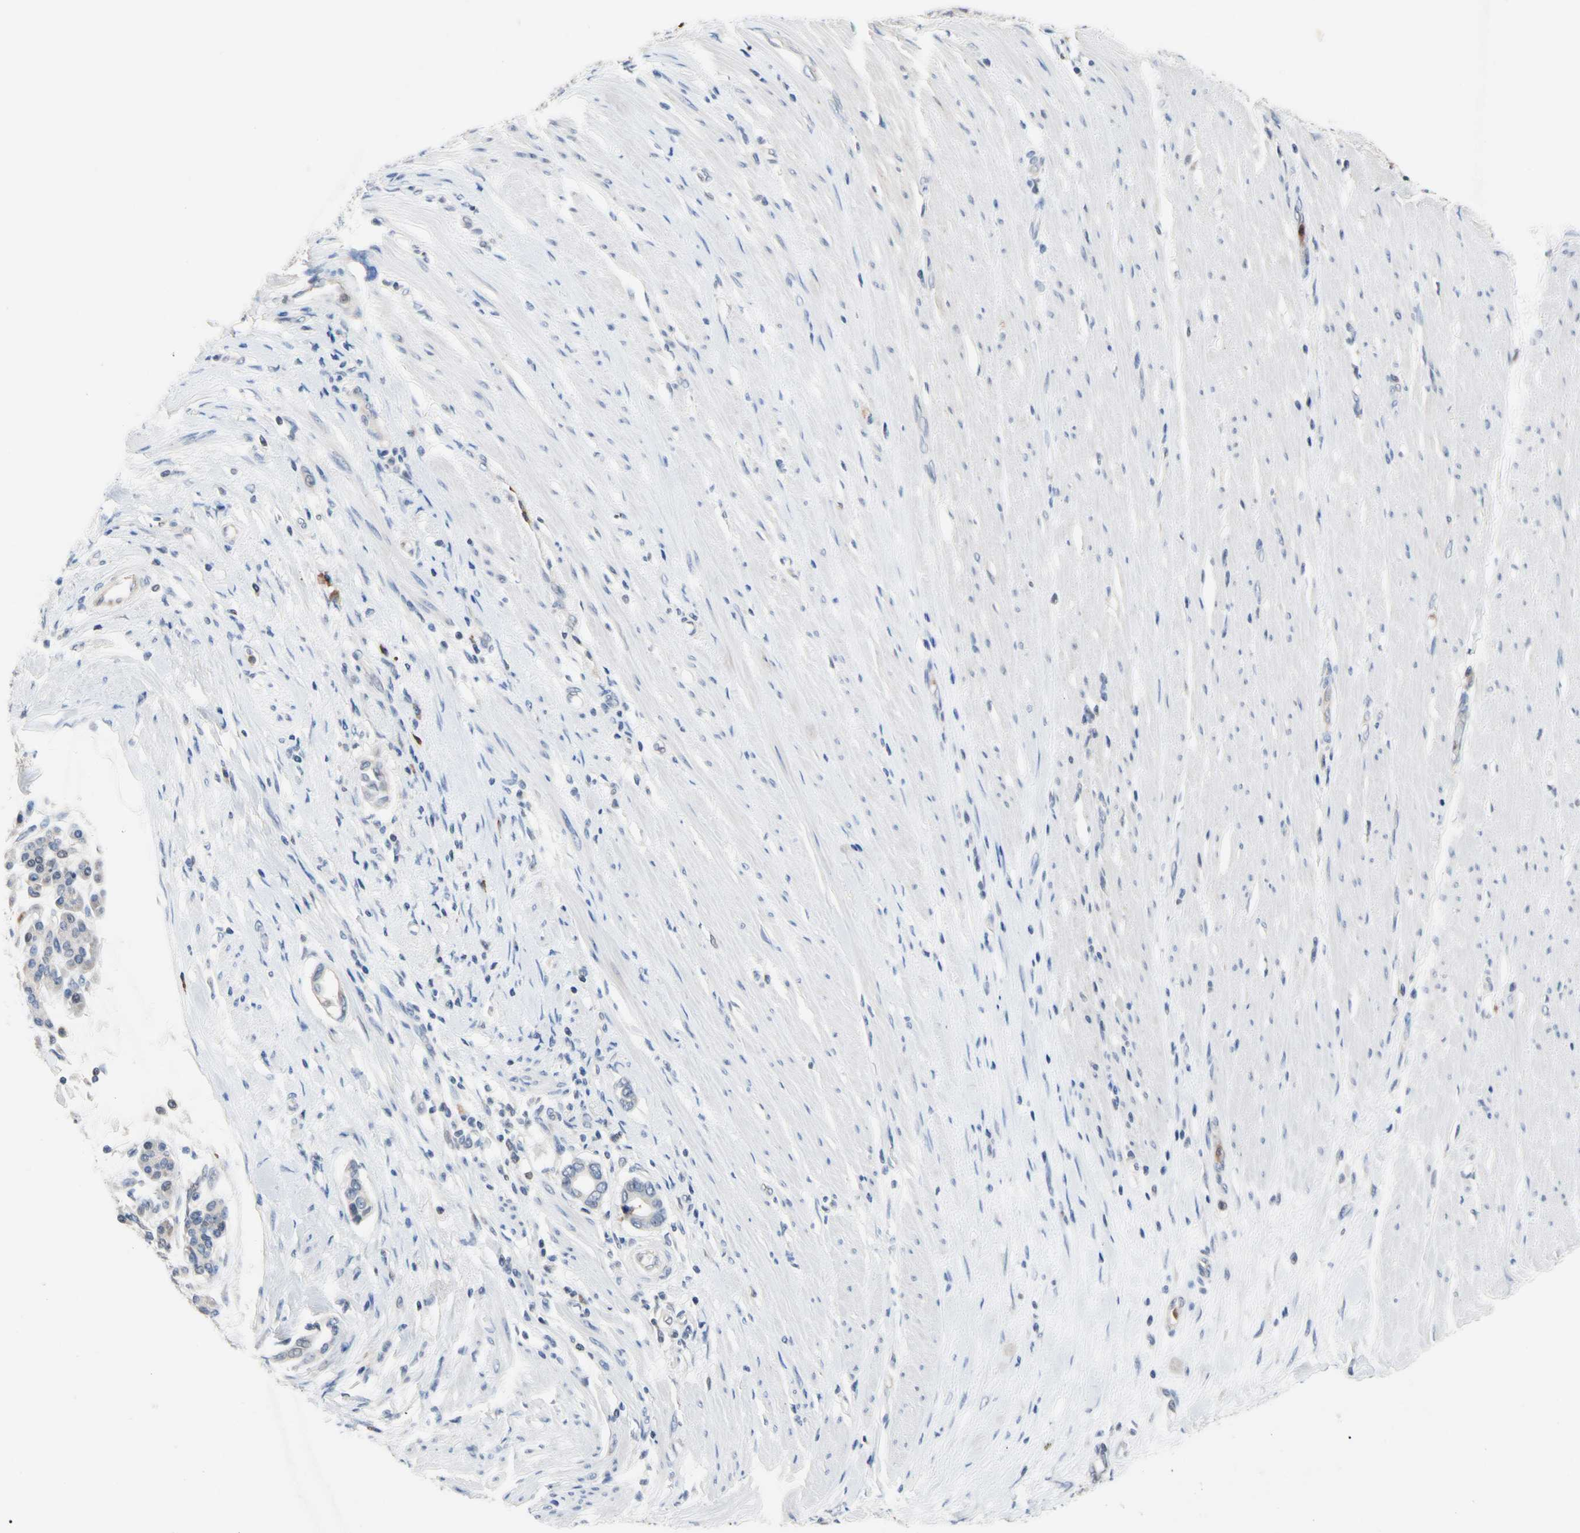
{"staining": {"intensity": "negative", "quantity": "none", "location": "none"}, "tissue": "pancreatic cancer", "cell_type": "Tumor cells", "image_type": "cancer", "snomed": [{"axis": "morphology", "description": "Adenocarcinoma, NOS"}, {"axis": "topography", "description": "Pancreas"}], "caption": "Pancreatic cancer (adenocarcinoma) was stained to show a protein in brown. There is no significant expression in tumor cells.", "gene": "MCL1", "patient": {"sex": "female", "age": 57}}